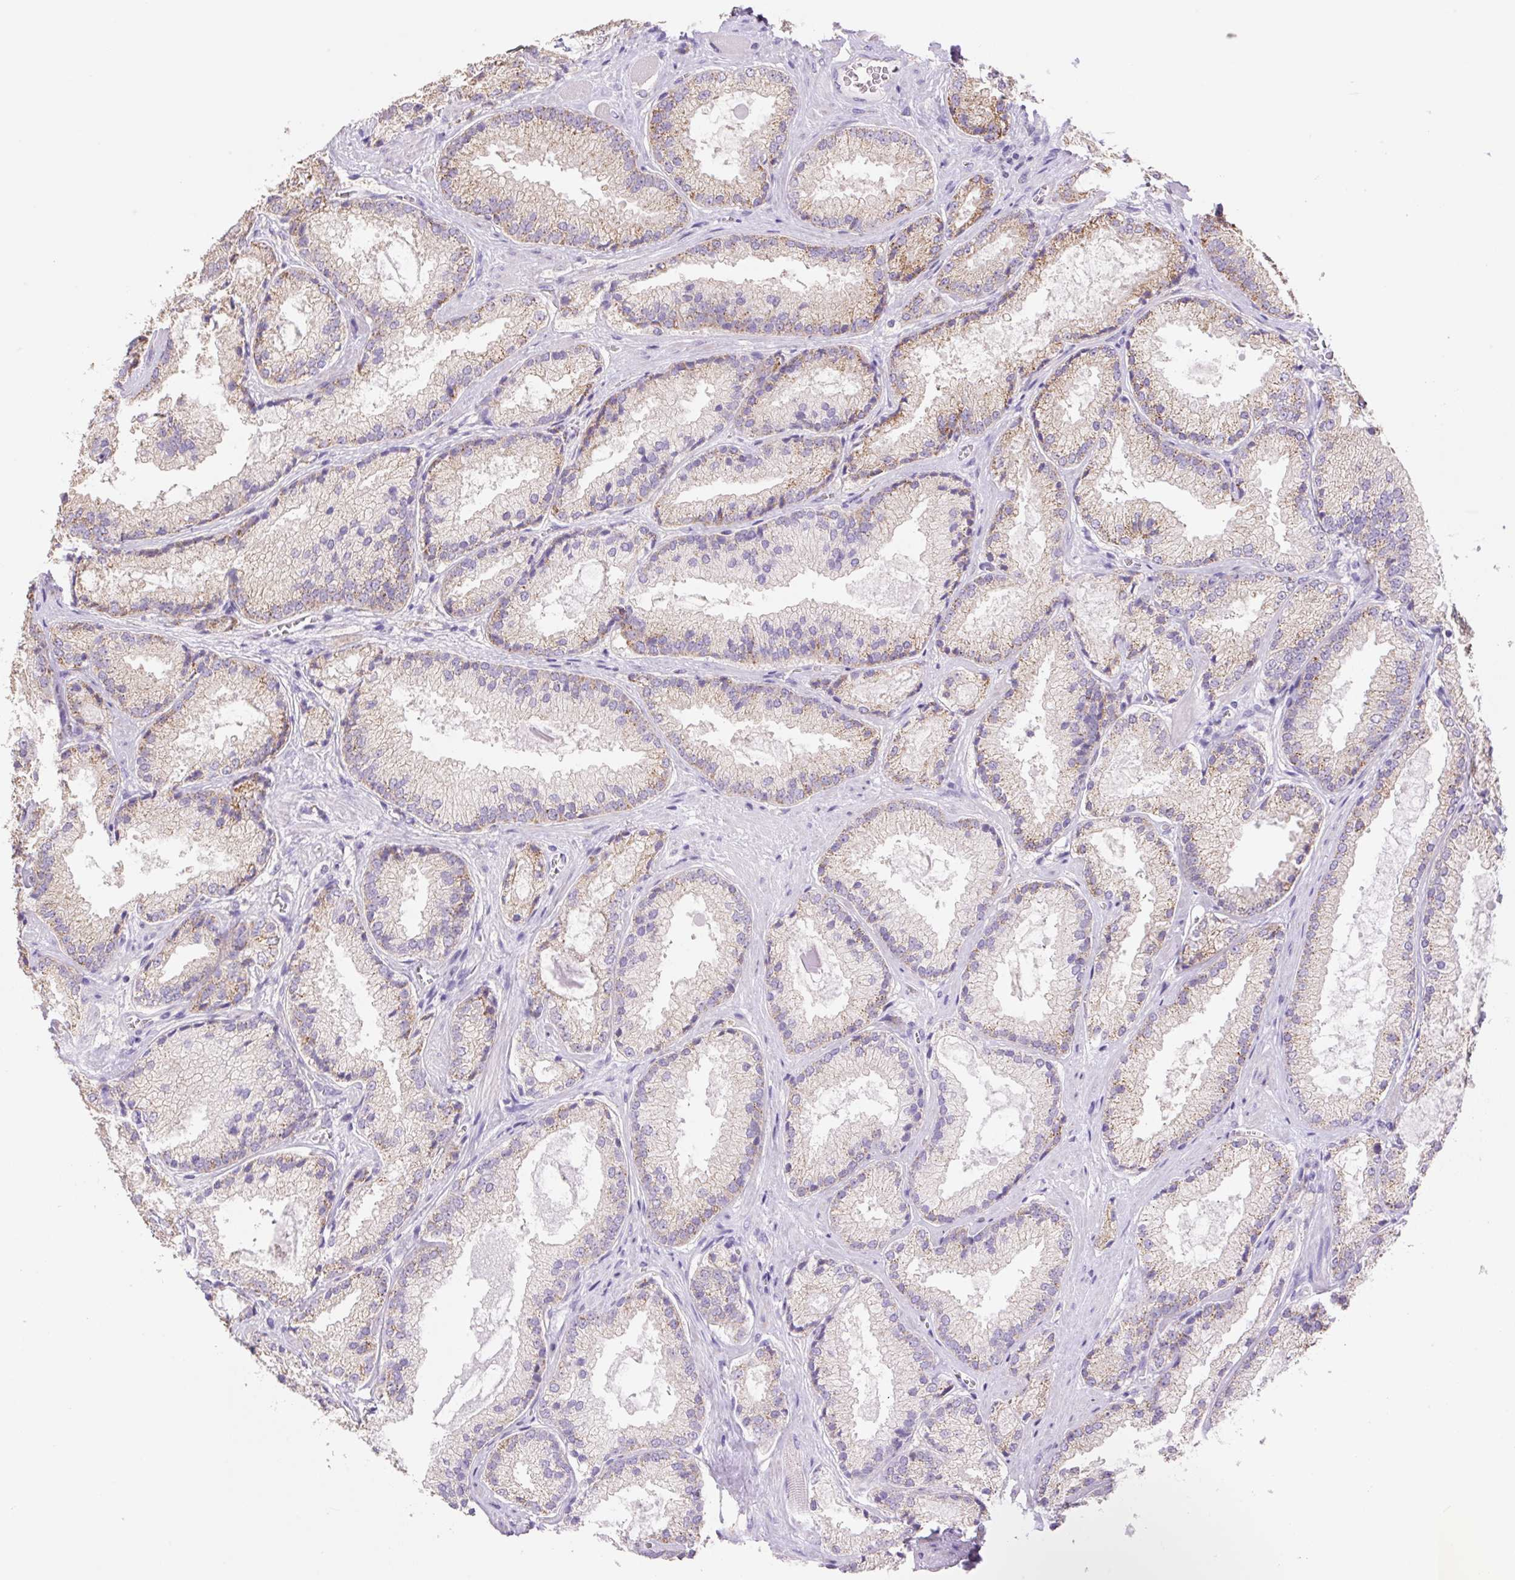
{"staining": {"intensity": "weak", "quantity": ">75%", "location": "cytoplasmic/membranous"}, "tissue": "prostate cancer", "cell_type": "Tumor cells", "image_type": "cancer", "snomed": [{"axis": "morphology", "description": "Adenocarcinoma, High grade"}, {"axis": "topography", "description": "Prostate"}], "caption": "An IHC photomicrograph of neoplastic tissue is shown. Protein staining in brown highlights weak cytoplasmic/membranous positivity in prostate adenocarcinoma (high-grade) within tumor cells. Nuclei are stained in blue.", "gene": "COPZ2", "patient": {"sex": "male", "age": 68}}